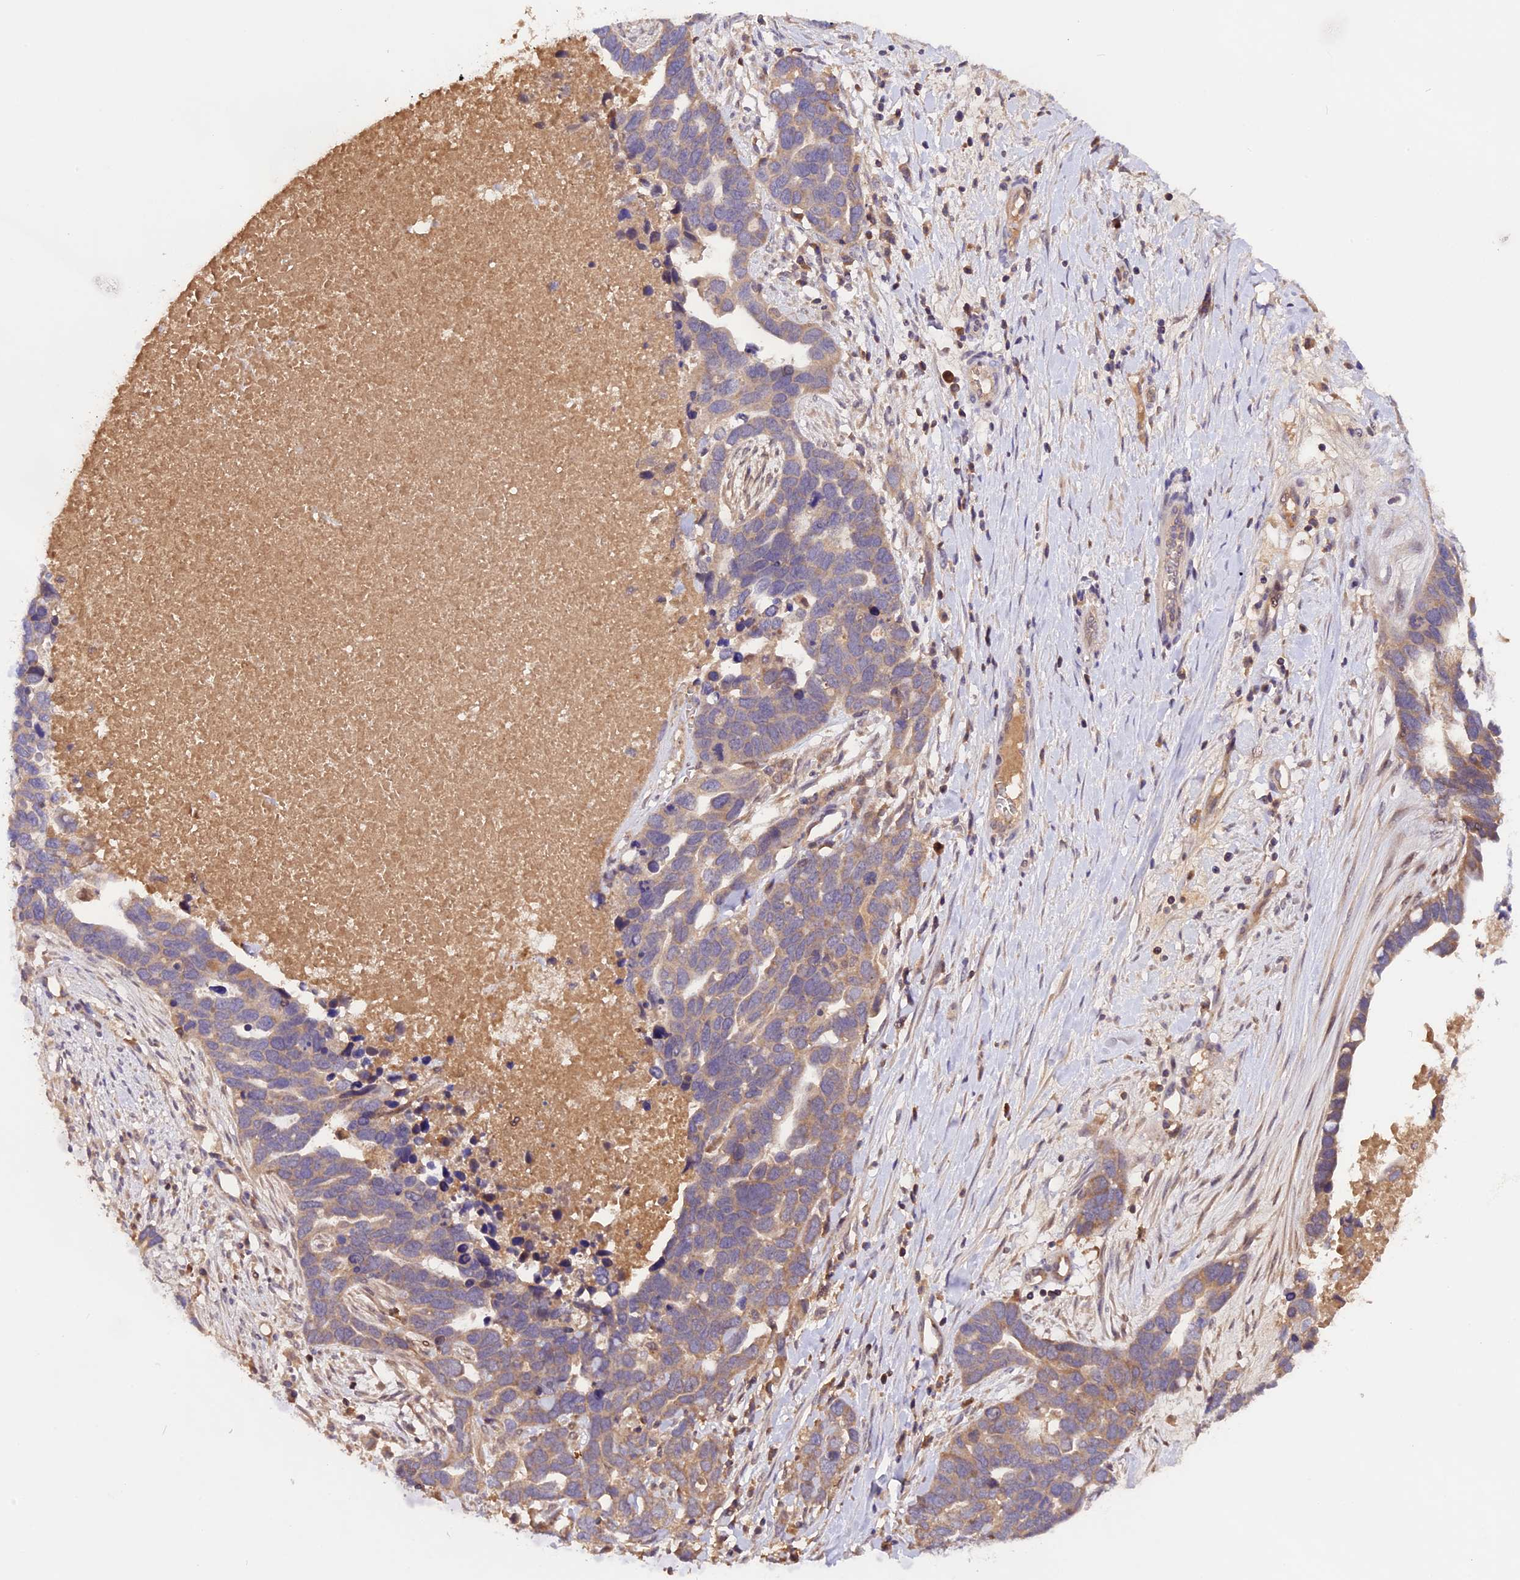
{"staining": {"intensity": "moderate", "quantity": "<25%", "location": "cytoplasmic/membranous"}, "tissue": "ovarian cancer", "cell_type": "Tumor cells", "image_type": "cancer", "snomed": [{"axis": "morphology", "description": "Cystadenocarcinoma, serous, NOS"}, {"axis": "topography", "description": "Ovary"}], "caption": "A low amount of moderate cytoplasmic/membranous expression is seen in approximately <25% of tumor cells in ovarian cancer (serous cystadenocarcinoma) tissue.", "gene": "MARK4", "patient": {"sex": "female", "age": 54}}